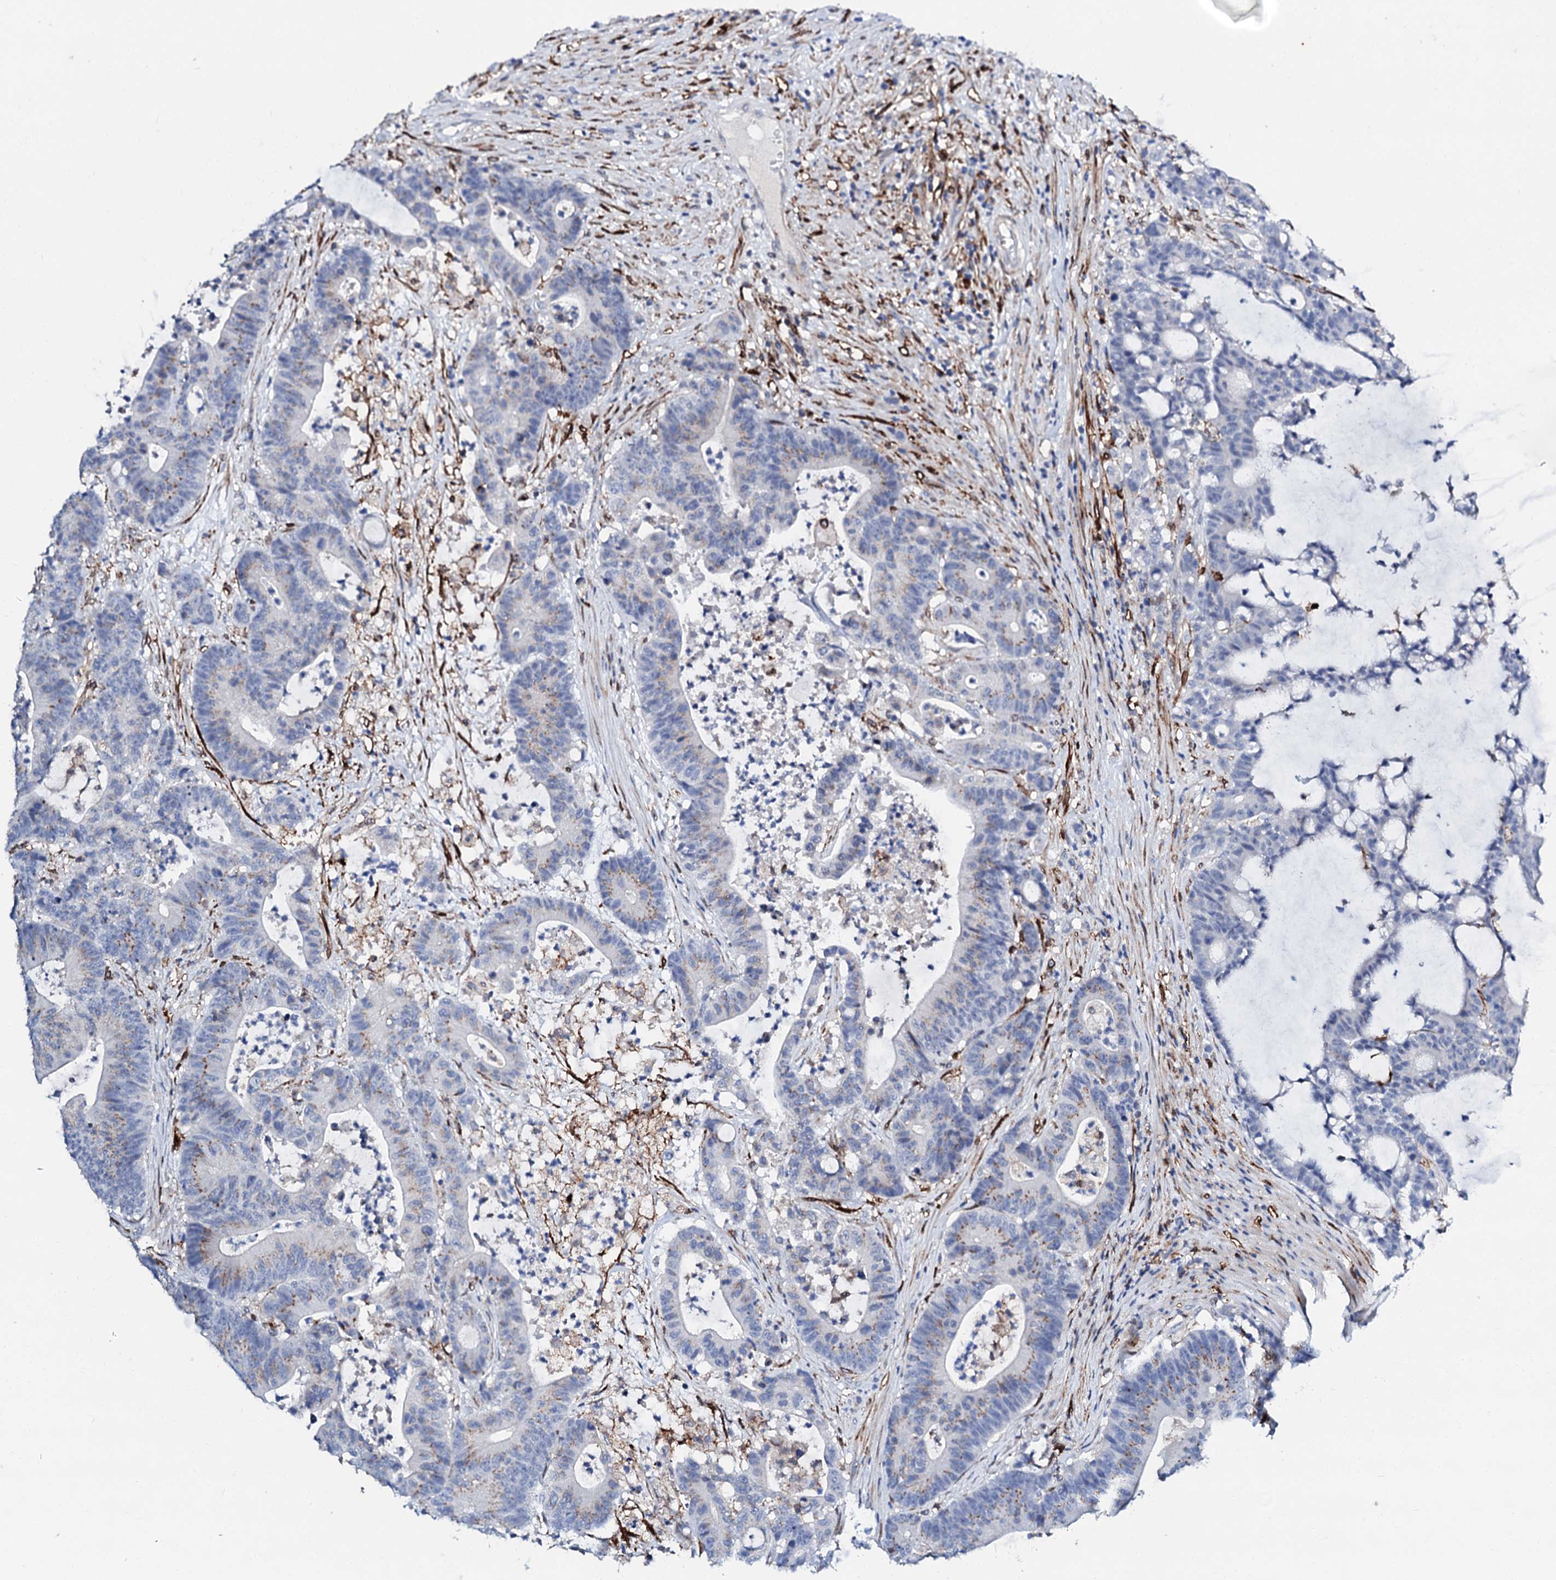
{"staining": {"intensity": "moderate", "quantity": "25%-75%", "location": "cytoplasmic/membranous"}, "tissue": "colorectal cancer", "cell_type": "Tumor cells", "image_type": "cancer", "snomed": [{"axis": "morphology", "description": "Adenocarcinoma, NOS"}, {"axis": "topography", "description": "Colon"}], "caption": "Tumor cells reveal medium levels of moderate cytoplasmic/membranous staining in approximately 25%-75% of cells in human colorectal cancer (adenocarcinoma).", "gene": "MED13L", "patient": {"sex": "female", "age": 84}}